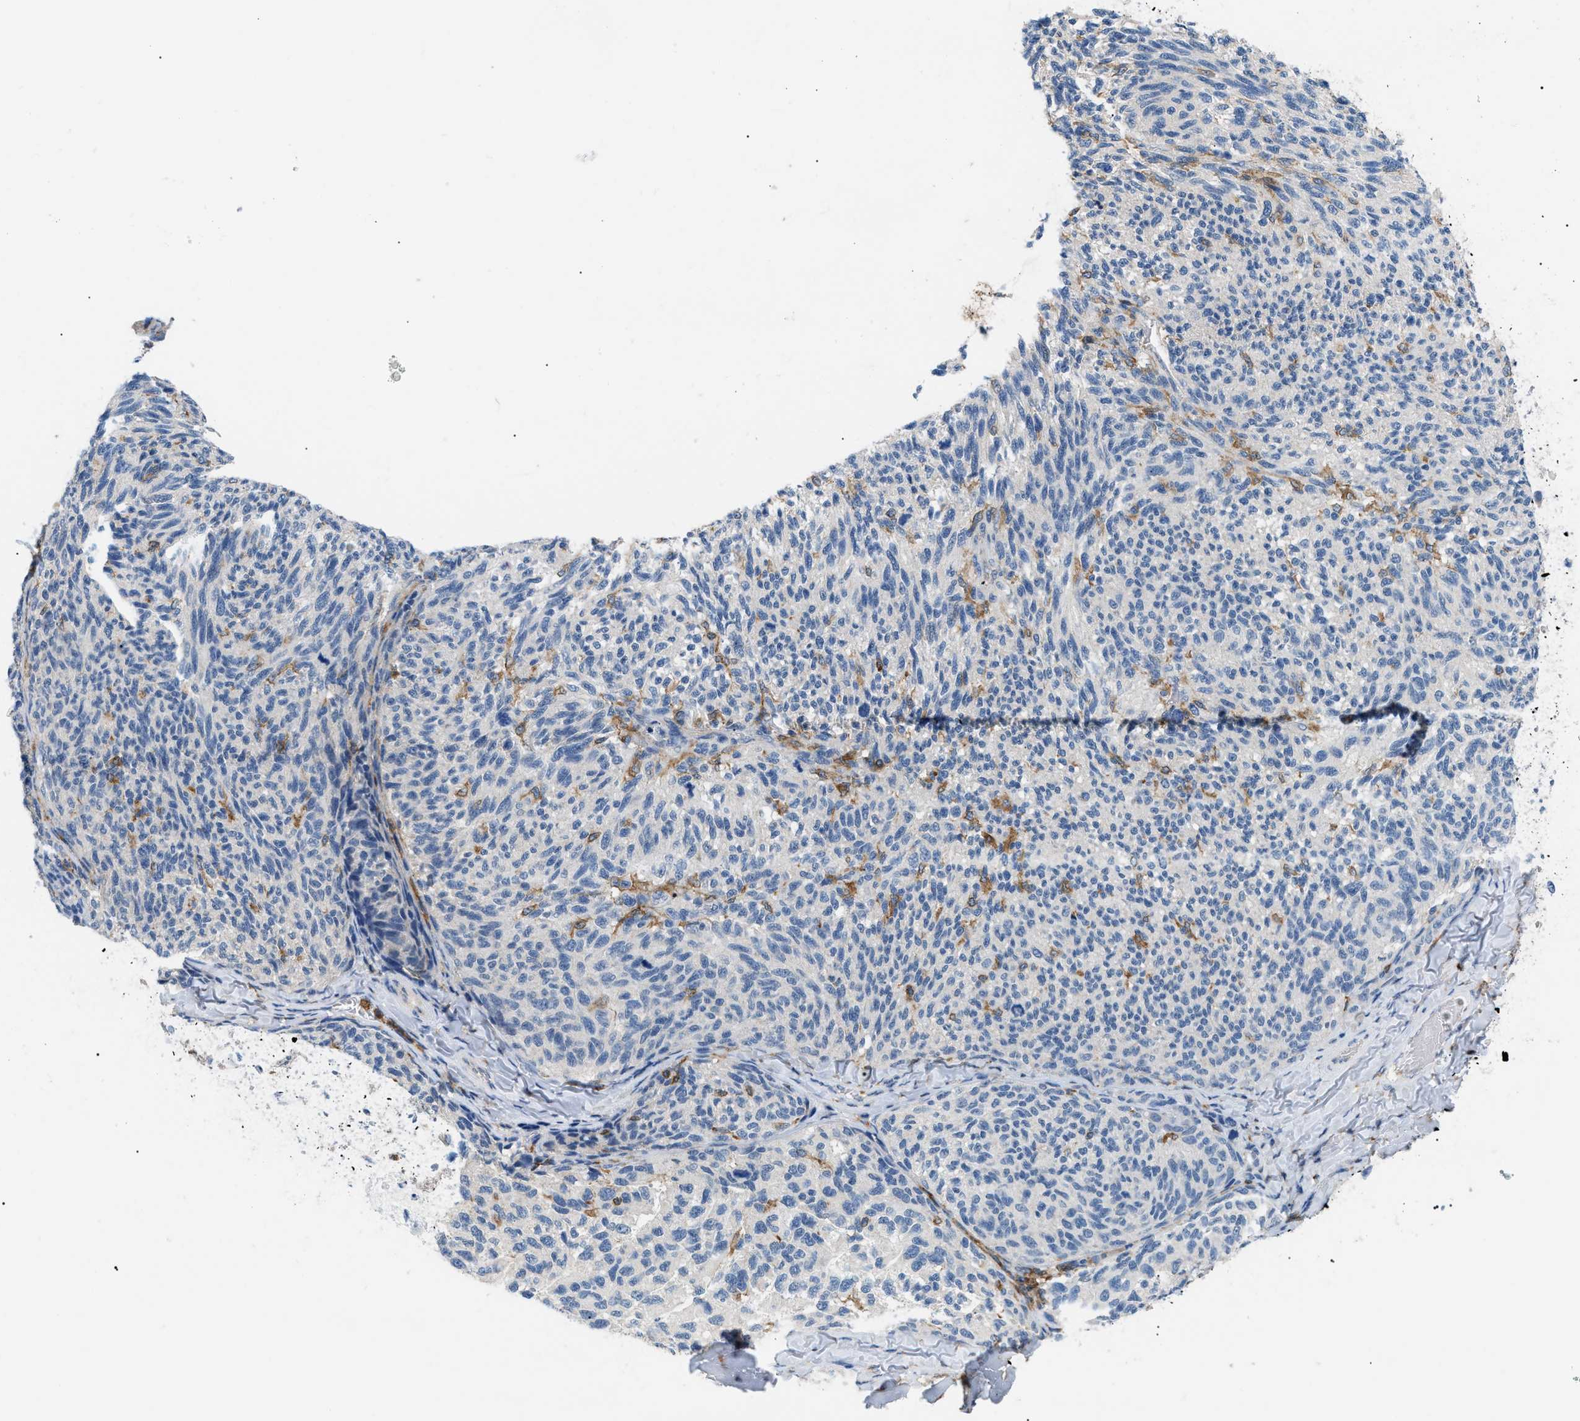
{"staining": {"intensity": "negative", "quantity": "none", "location": "none"}, "tissue": "melanoma", "cell_type": "Tumor cells", "image_type": "cancer", "snomed": [{"axis": "morphology", "description": "Malignant melanoma, NOS"}, {"axis": "topography", "description": "Skin"}], "caption": "Tumor cells show no significant positivity in melanoma.", "gene": "INPP5D", "patient": {"sex": "female", "age": 73}}